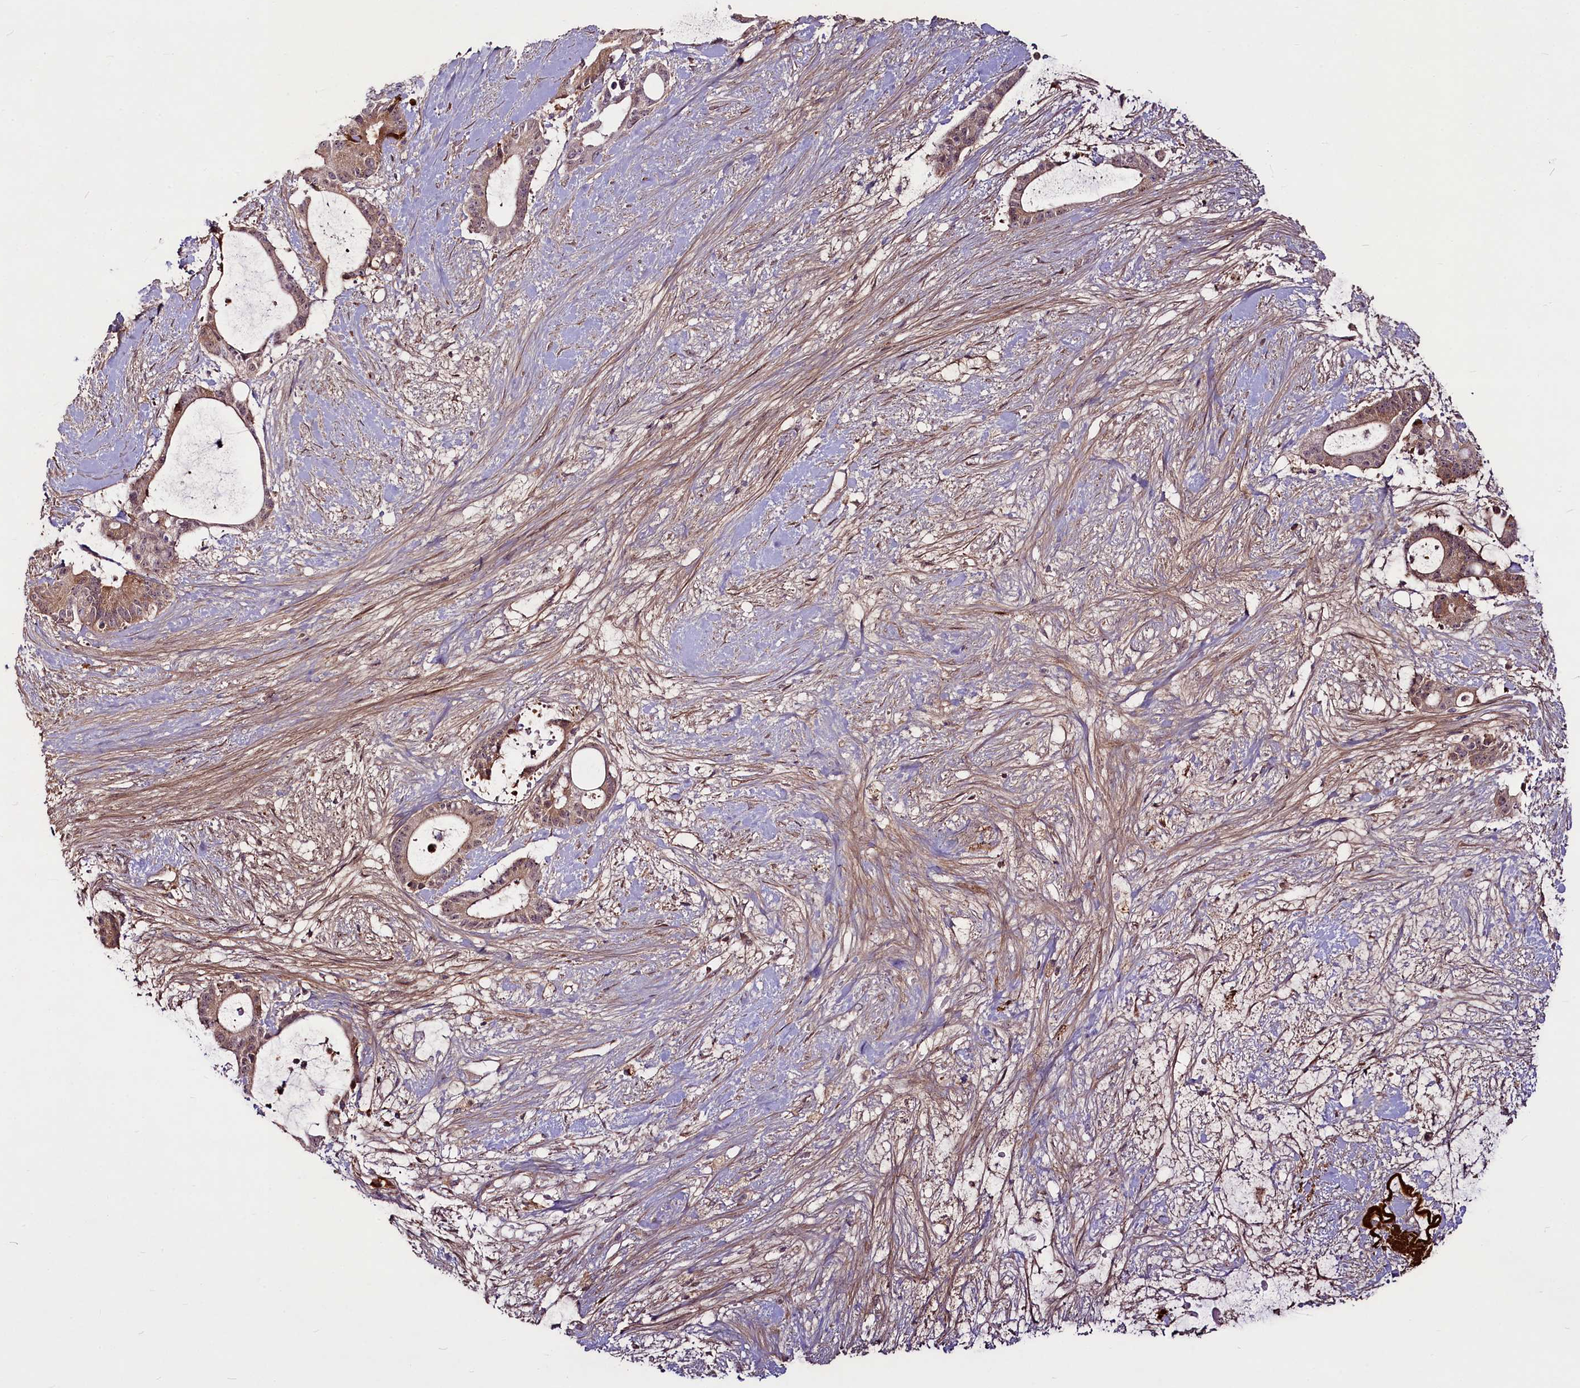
{"staining": {"intensity": "weak", "quantity": ">75%", "location": "cytoplasmic/membranous,nuclear"}, "tissue": "liver cancer", "cell_type": "Tumor cells", "image_type": "cancer", "snomed": [{"axis": "morphology", "description": "Normal tissue, NOS"}, {"axis": "morphology", "description": "Cholangiocarcinoma"}, {"axis": "topography", "description": "Liver"}, {"axis": "topography", "description": "Peripheral nerve tissue"}], "caption": "Liver cancer (cholangiocarcinoma) stained with immunohistochemistry (IHC) reveals weak cytoplasmic/membranous and nuclear positivity in about >75% of tumor cells.", "gene": "RSBN1", "patient": {"sex": "female", "age": 73}}